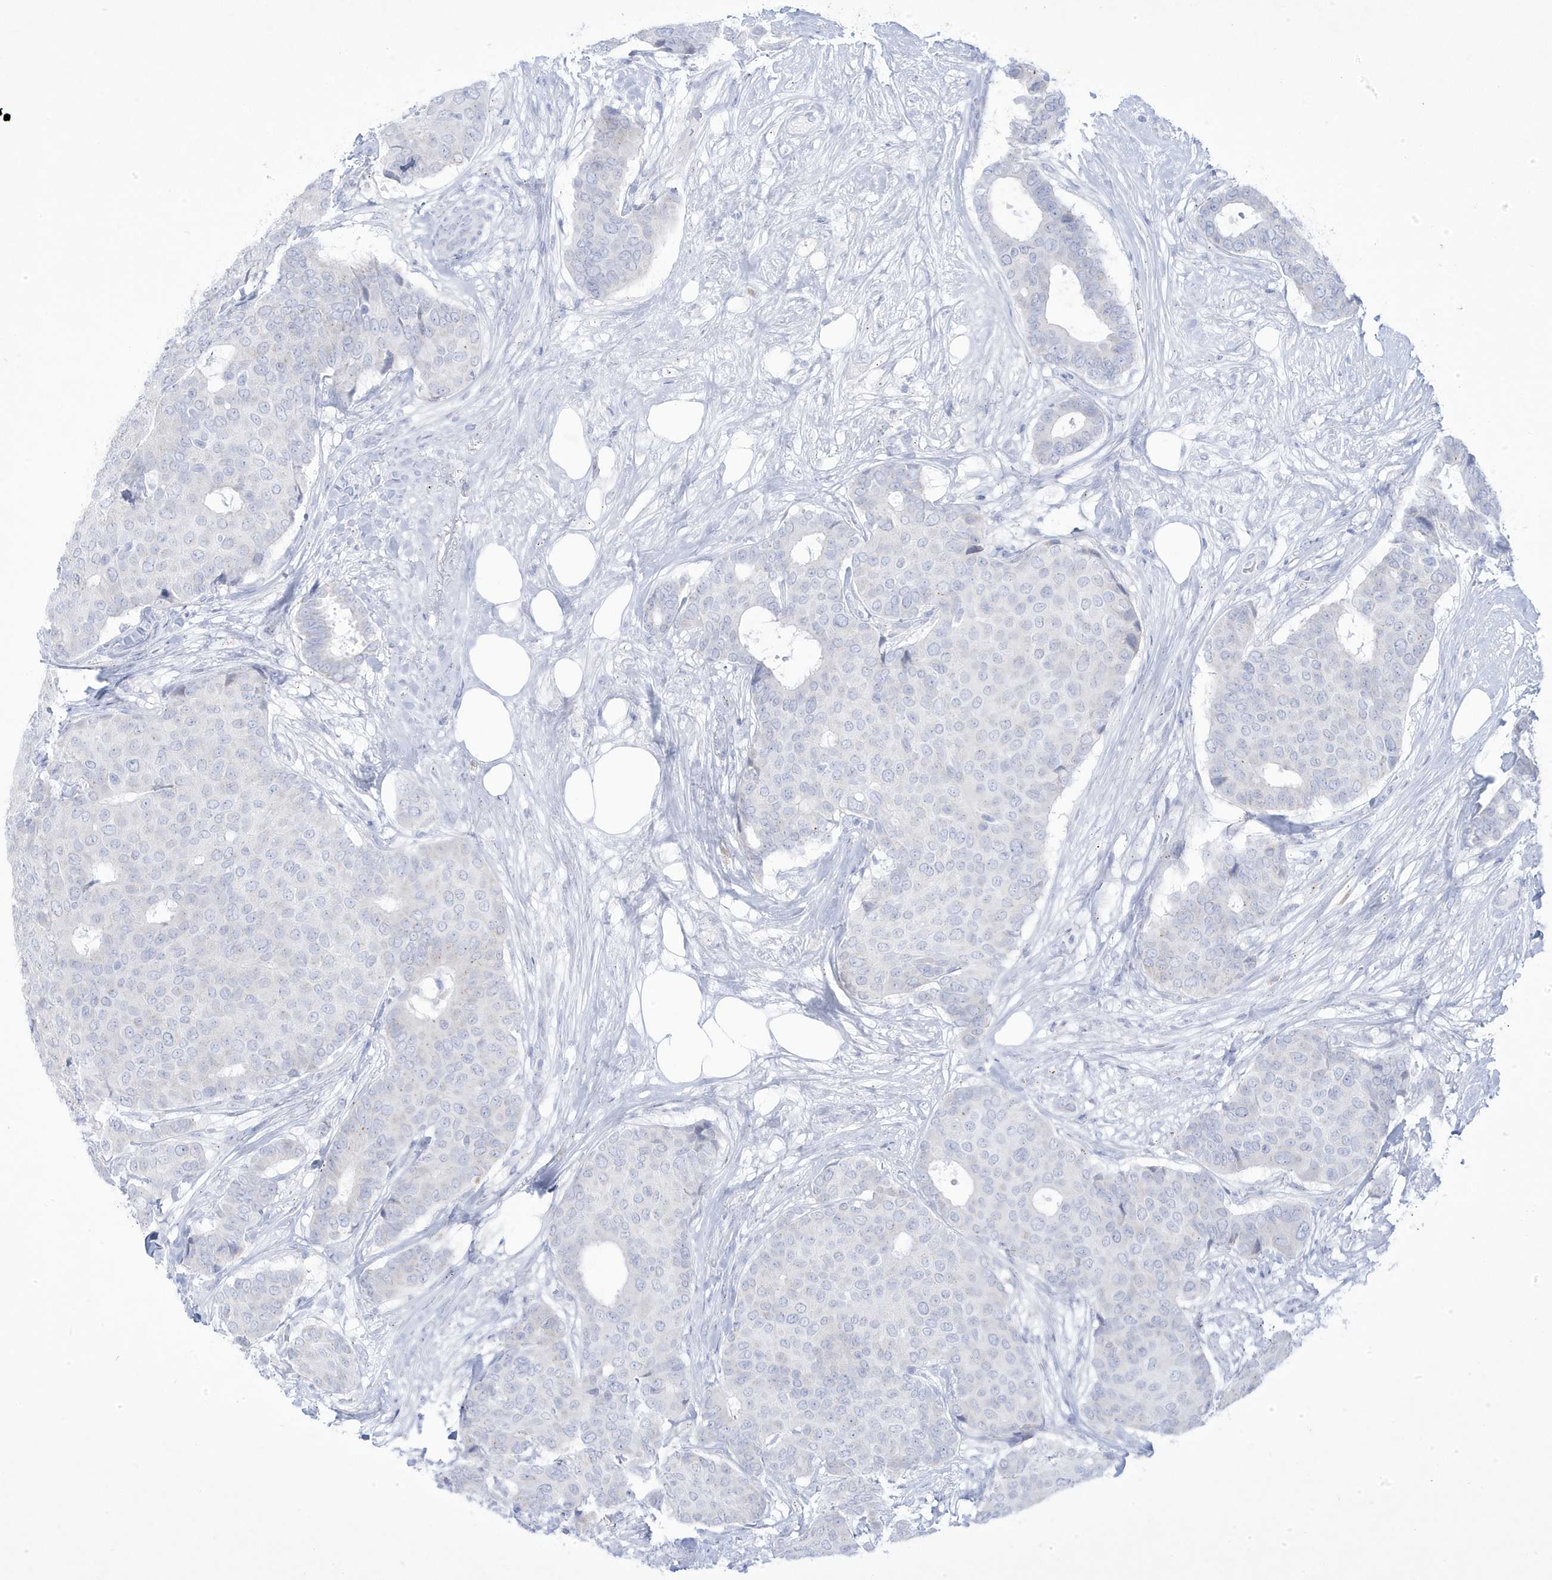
{"staining": {"intensity": "negative", "quantity": "none", "location": "none"}, "tissue": "breast cancer", "cell_type": "Tumor cells", "image_type": "cancer", "snomed": [{"axis": "morphology", "description": "Duct carcinoma"}, {"axis": "topography", "description": "Breast"}], "caption": "Immunohistochemical staining of breast cancer exhibits no significant expression in tumor cells. (Brightfield microscopy of DAB (3,3'-diaminobenzidine) immunohistochemistry at high magnification).", "gene": "ADAMTSL3", "patient": {"sex": "female", "age": 75}}